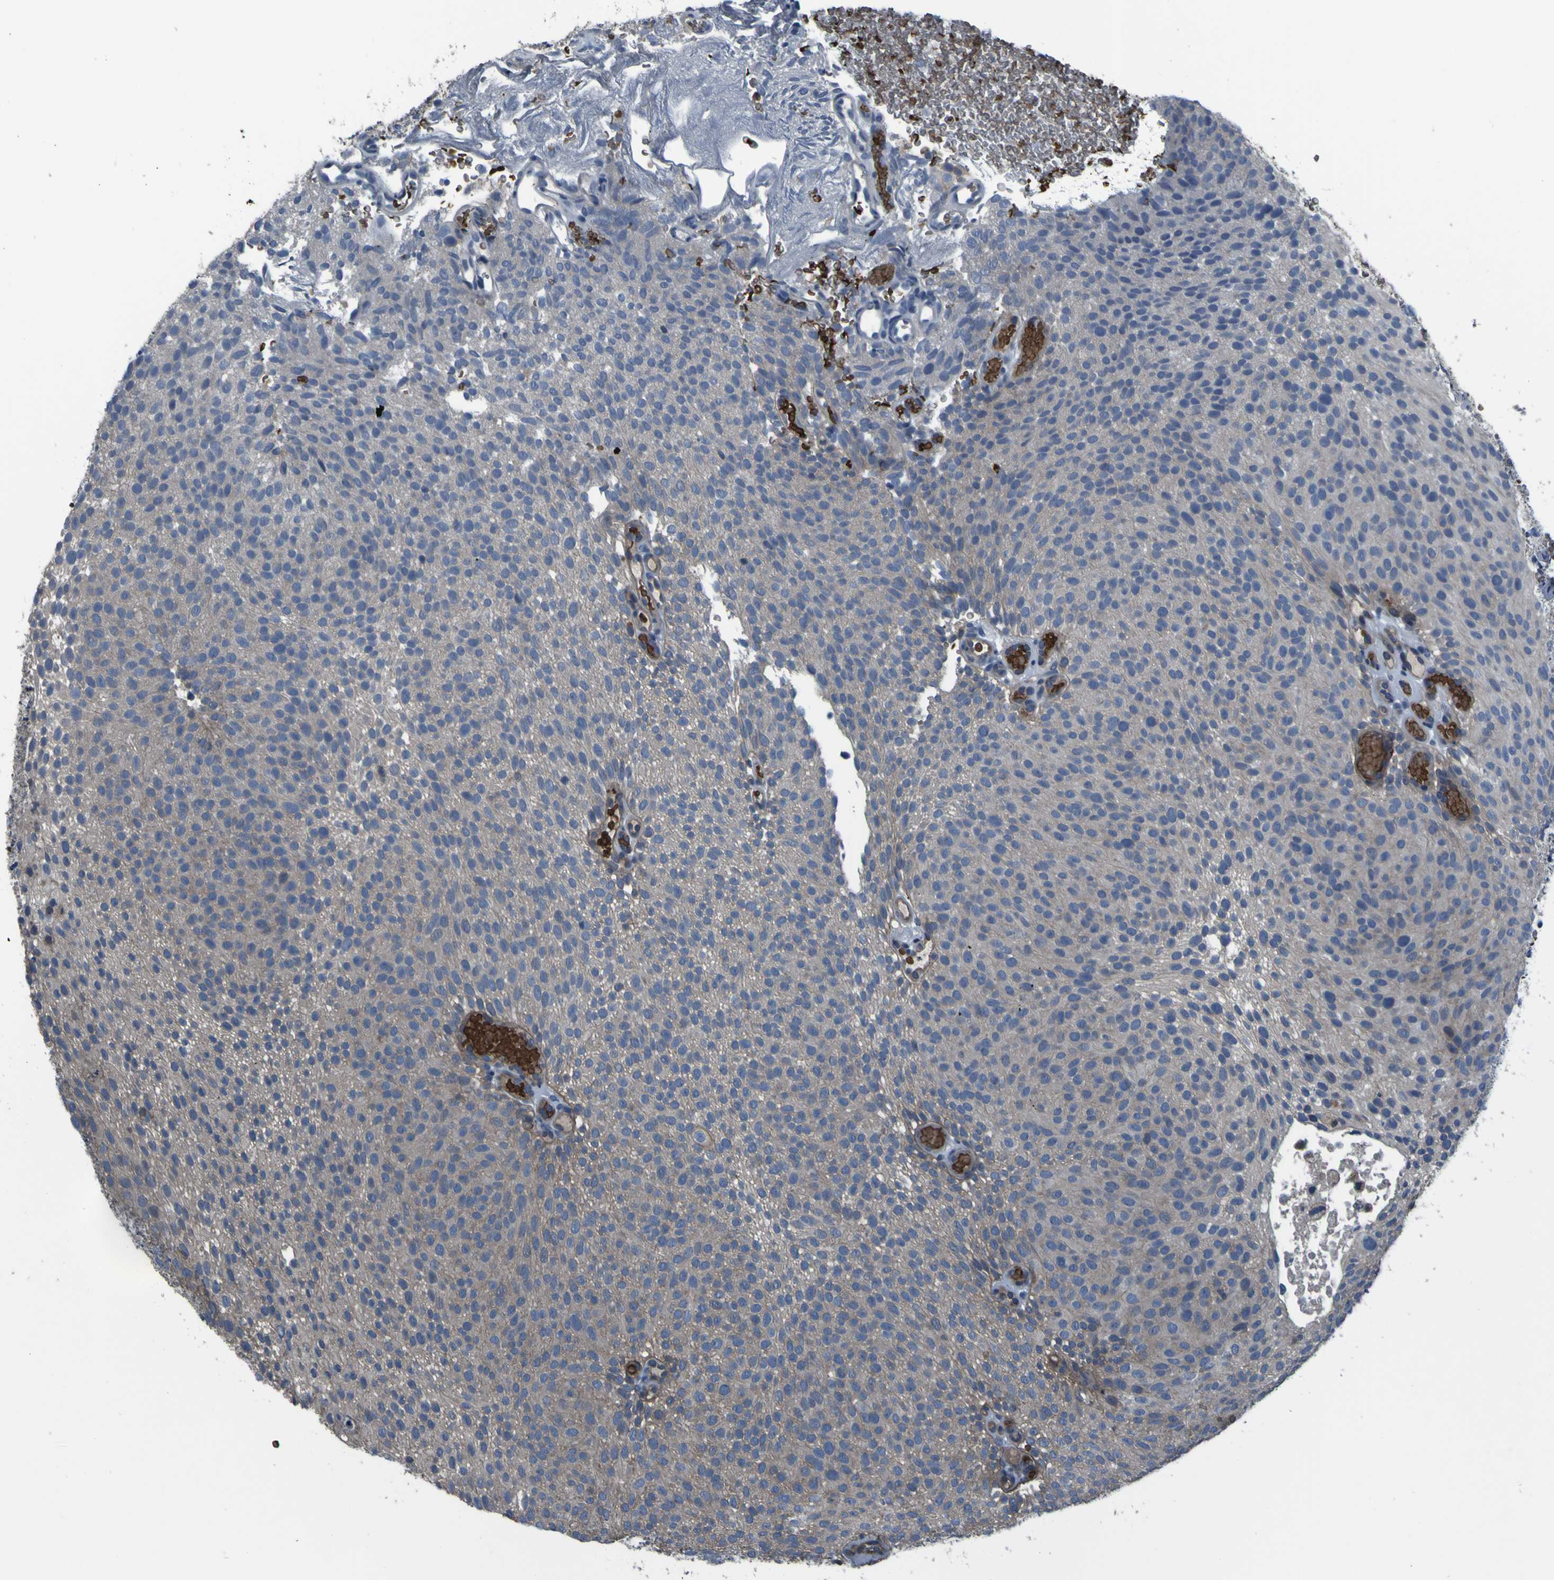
{"staining": {"intensity": "weak", "quantity": ">75%", "location": "cytoplasmic/membranous"}, "tissue": "urothelial cancer", "cell_type": "Tumor cells", "image_type": "cancer", "snomed": [{"axis": "morphology", "description": "Urothelial carcinoma, Low grade"}, {"axis": "topography", "description": "Urinary bladder"}], "caption": "Immunohistochemistry staining of urothelial carcinoma (low-grade), which demonstrates low levels of weak cytoplasmic/membranous positivity in approximately >75% of tumor cells indicating weak cytoplasmic/membranous protein staining. The staining was performed using DAB (brown) for protein detection and nuclei were counterstained in hematoxylin (blue).", "gene": "GRAMD1A", "patient": {"sex": "male", "age": 78}}